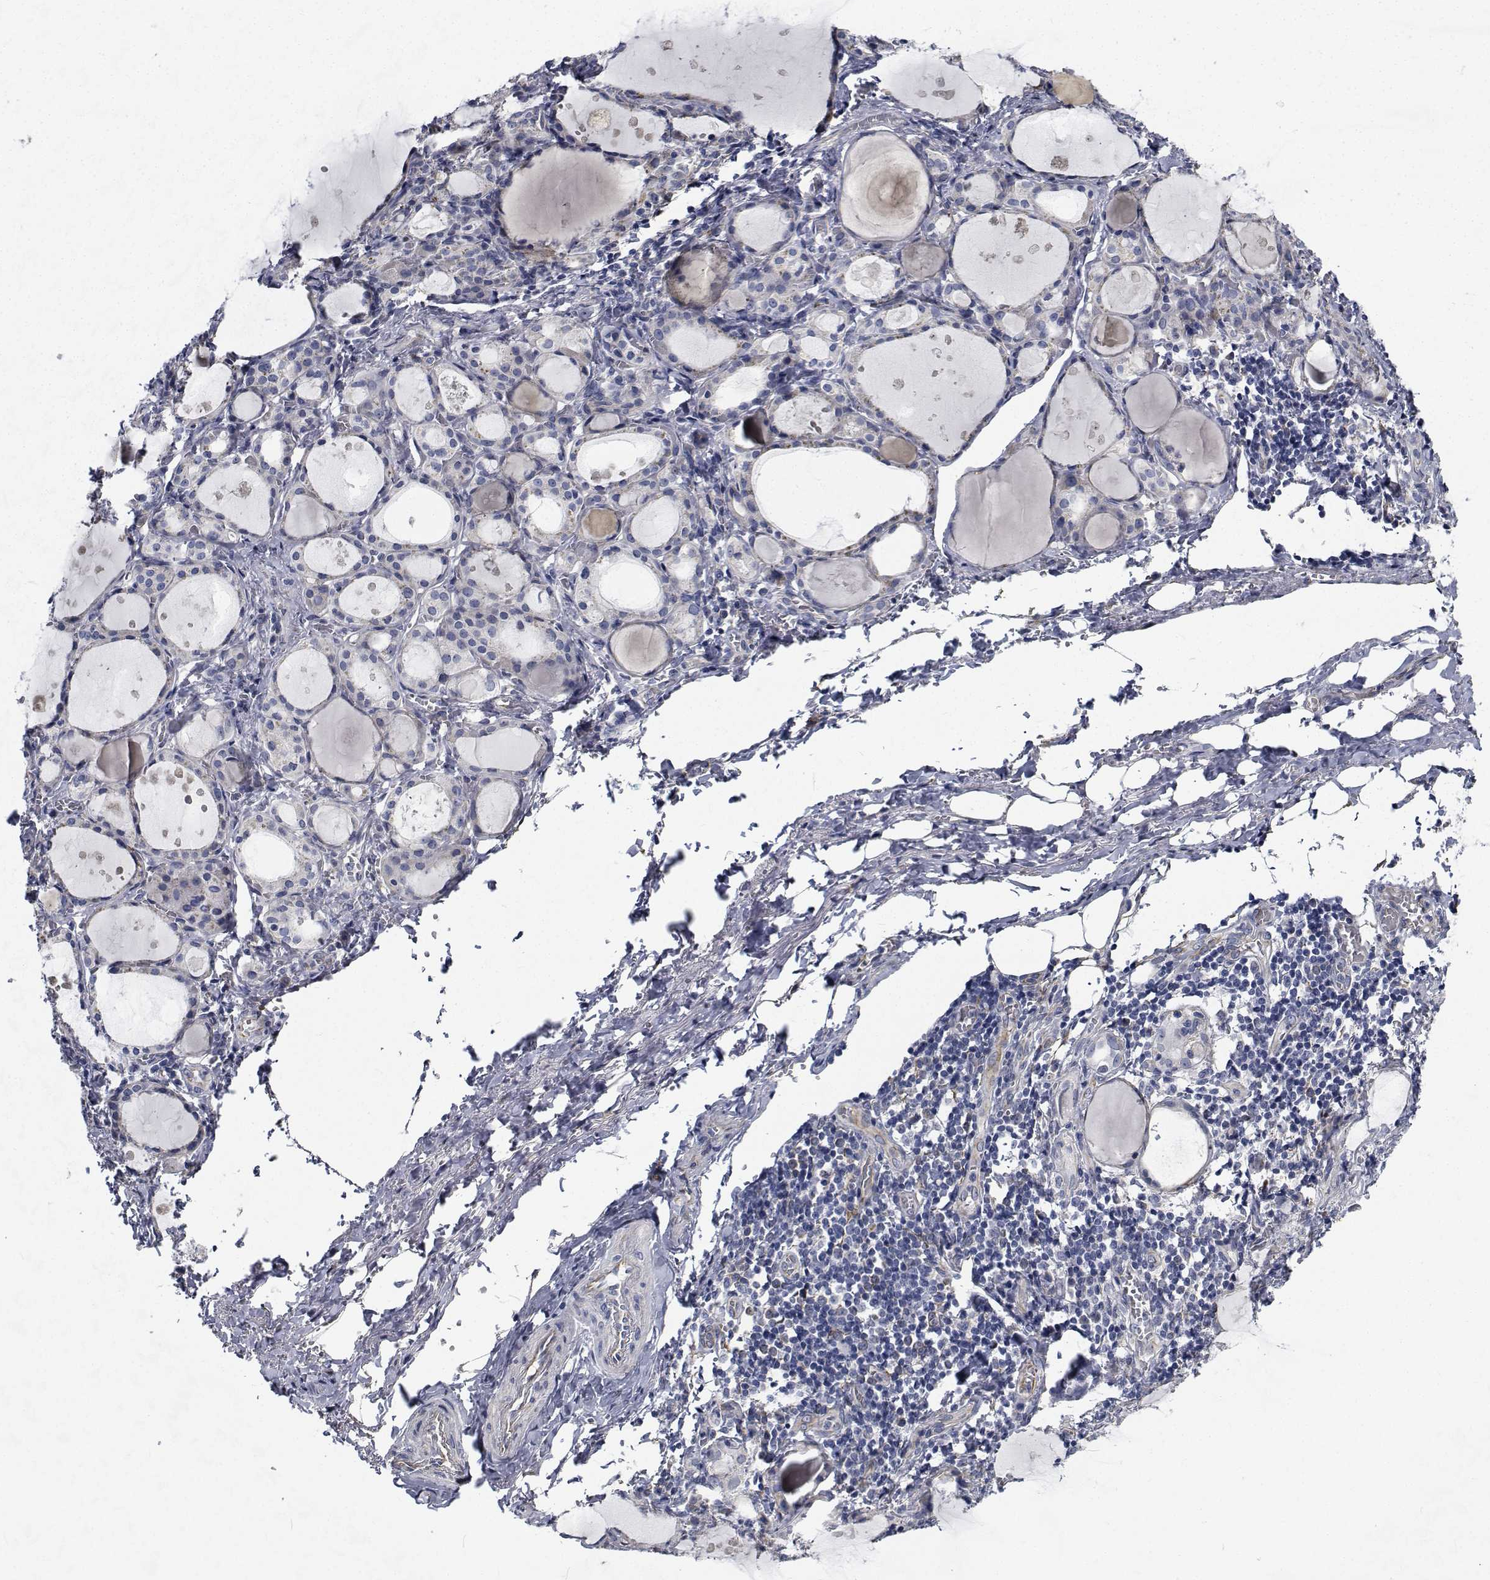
{"staining": {"intensity": "negative", "quantity": "none", "location": "none"}, "tissue": "thyroid gland", "cell_type": "Glandular cells", "image_type": "normal", "snomed": [{"axis": "morphology", "description": "Normal tissue, NOS"}, {"axis": "topography", "description": "Thyroid gland"}], "caption": "A histopathology image of human thyroid gland is negative for staining in glandular cells. (Stains: DAB immunohistochemistry (IHC) with hematoxylin counter stain, Microscopy: brightfield microscopy at high magnification).", "gene": "TTBK1", "patient": {"sex": "male", "age": 68}}